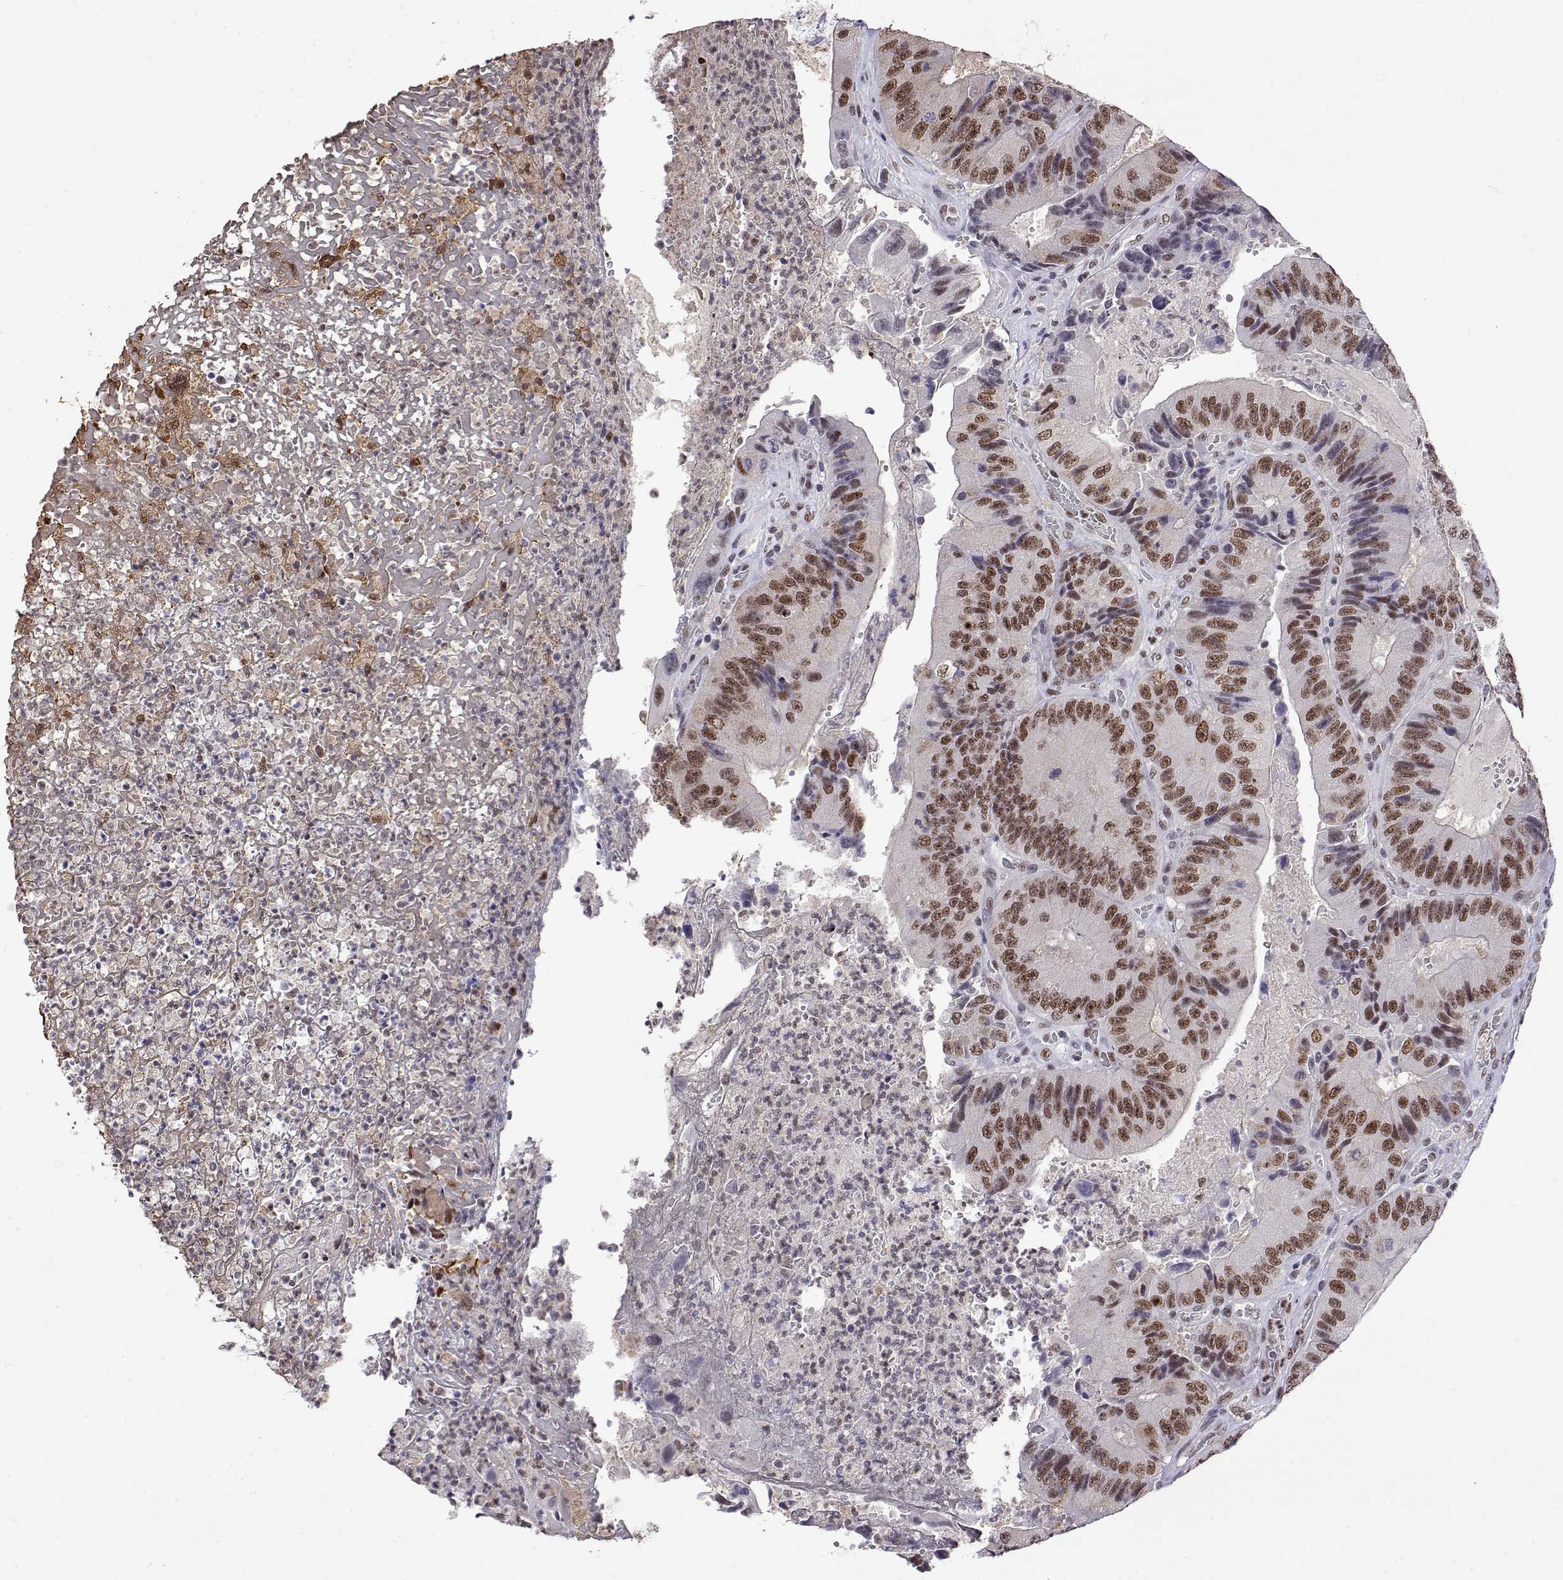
{"staining": {"intensity": "moderate", "quantity": ">75%", "location": "nuclear"}, "tissue": "colorectal cancer", "cell_type": "Tumor cells", "image_type": "cancer", "snomed": [{"axis": "morphology", "description": "Adenocarcinoma, NOS"}, {"axis": "topography", "description": "Colon"}], "caption": "Immunohistochemistry of adenocarcinoma (colorectal) displays medium levels of moderate nuclear positivity in approximately >75% of tumor cells.", "gene": "POLDIP3", "patient": {"sex": "female", "age": 86}}